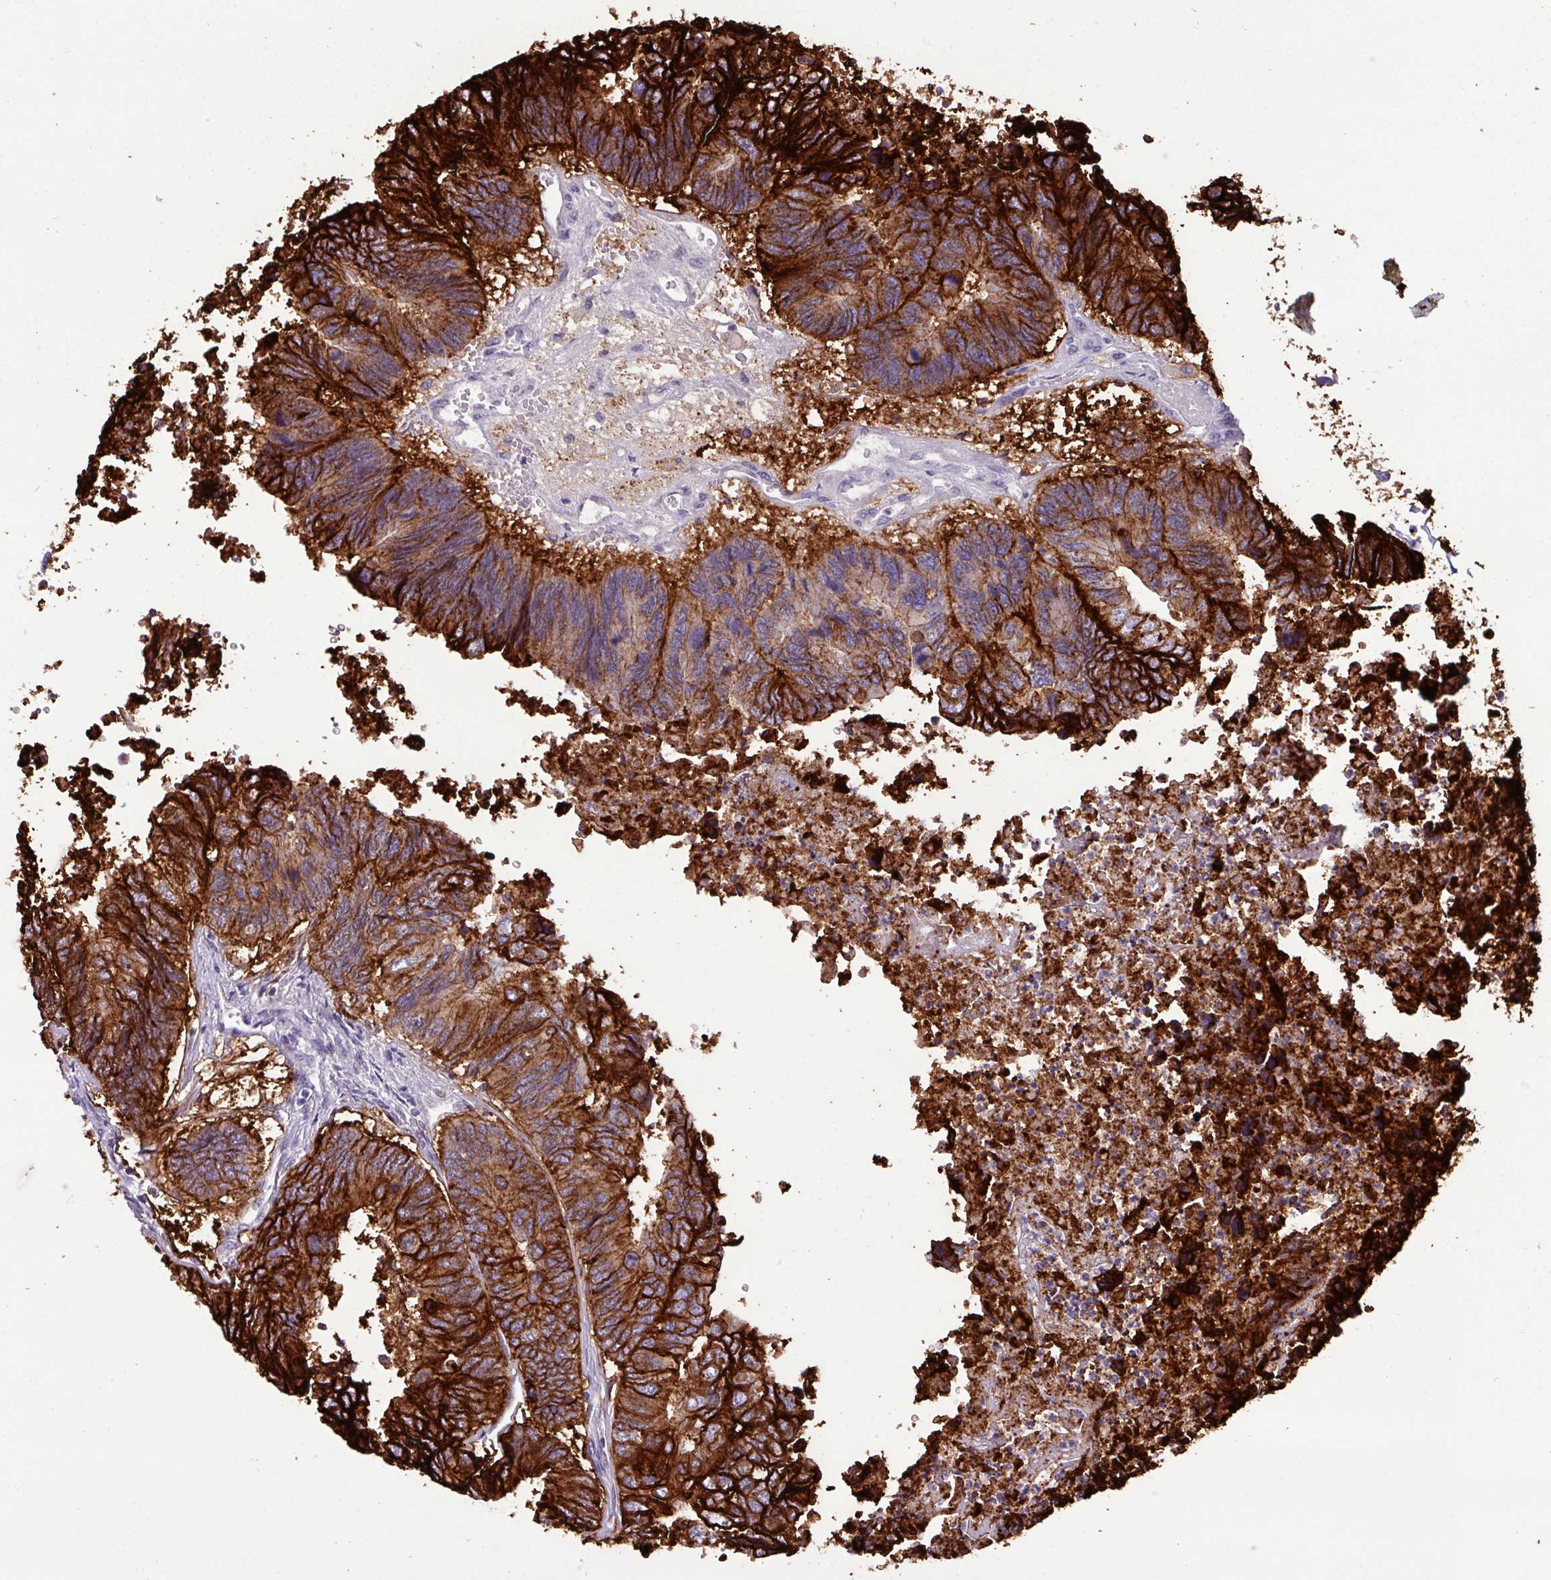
{"staining": {"intensity": "strong", "quantity": ">75%", "location": "cytoplasmic/membranous"}, "tissue": "colorectal cancer", "cell_type": "Tumor cells", "image_type": "cancer", "snomed": [{"axis": "morphology", "description": "Adenocarcinoma, NOS"}, {"axis": "topography", "description": "Colon"}], "caption": "Immunohistochemical staining of colorectal adenocarcinoma shows high levels of strong cytoplasmic/membranous positivity in approximately >75% of tumor cells.", "gene": "EPCAM", "patient": {"sex": "female", "age": 67}}